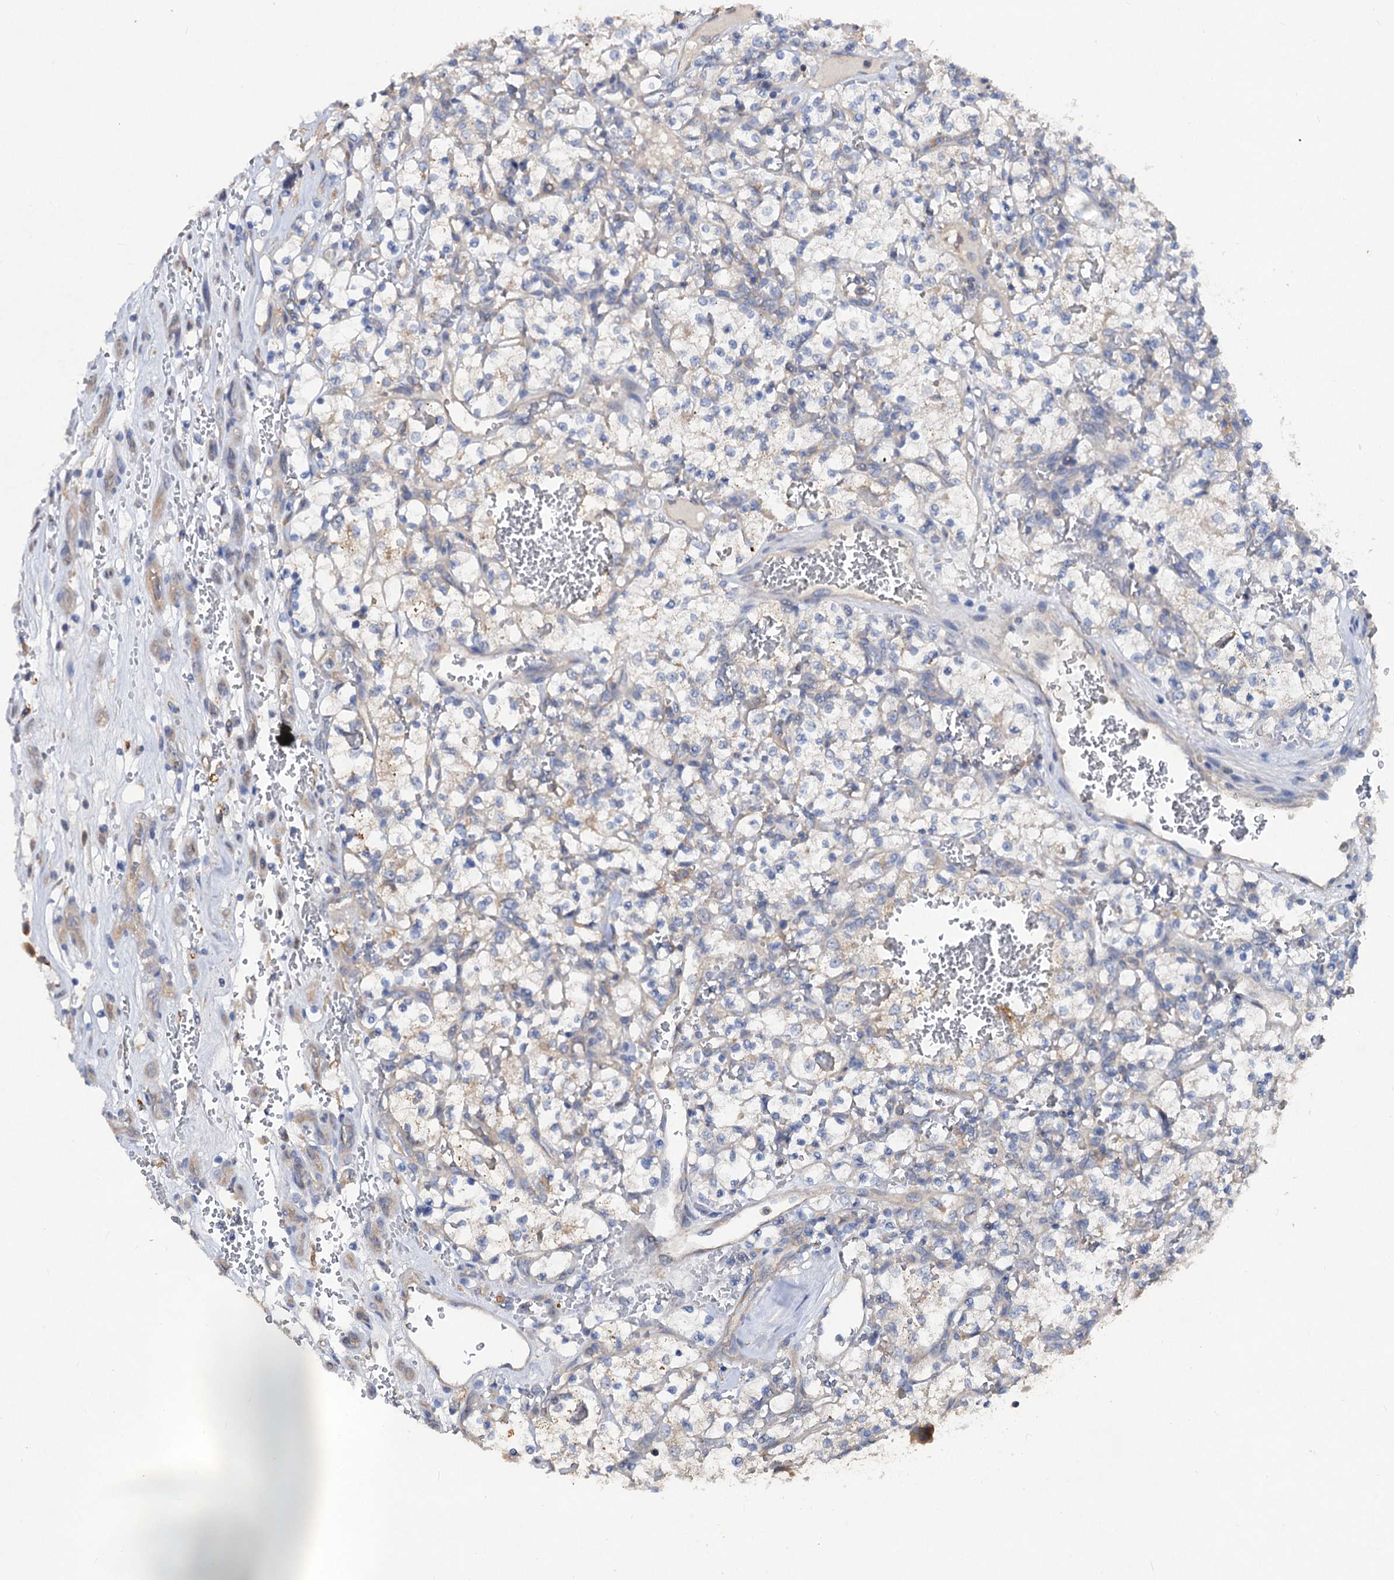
{"staining": {"intensity": "negative", "quantity": "none", "location": "none"}, "tissue": "renal cancer", "cell_type": "Tumor cells", "image_type": "cancer", "snomed": [{"axis": "morphology", "description": "Adenocarcinoma, NOS"}, {"axis": "topography", "description": "Kidney"}], "caption": "Immunohistochemistry (IHC) of renal cancer (adenocarcinoma) displays no expression in tumor cells.", "gene": "VPS29", "patient": {"sex": "female", "age": 69}}